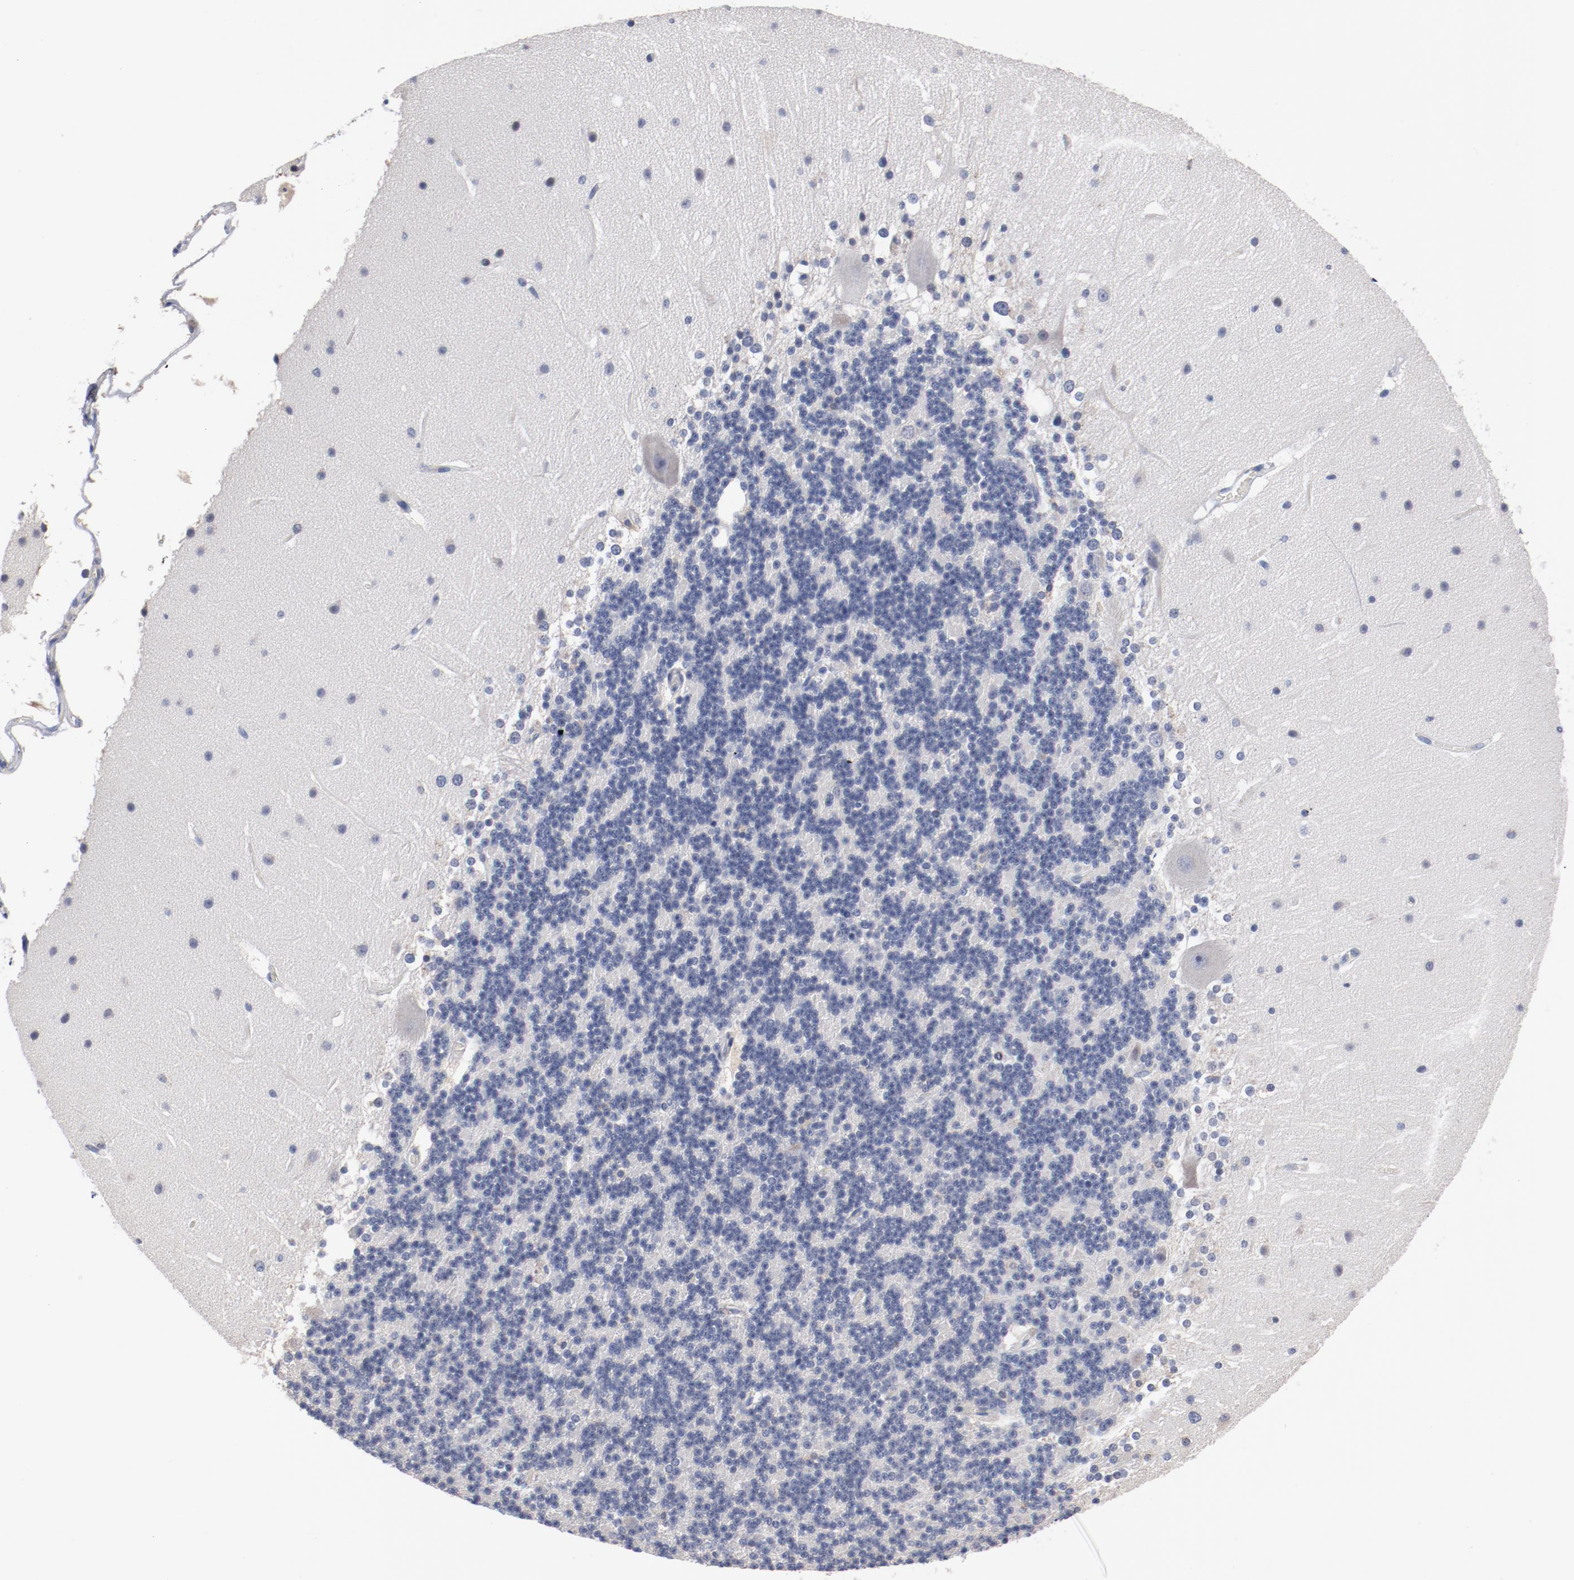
{"staining": {"intensity": "negative", "quantity": "none", "location": "none"}, "tissue": "cerebellum", "cell_type": "Cells in granular layer", "image_type": "normal", "snomed": [{"axis": "morphology", "description": "Normal tissue, NOS"}, {"axis": "topography", "description": "Cerebellum"}], "caption": "Immunohistochemical staining of normal cerebellum shows no significant staining in cells in granular layer. (Brightfield microscopy of DAB immunohistochemistry at high magnification).", "gene": "GPR143", "patient": {"sex": "female", "age": 19}}